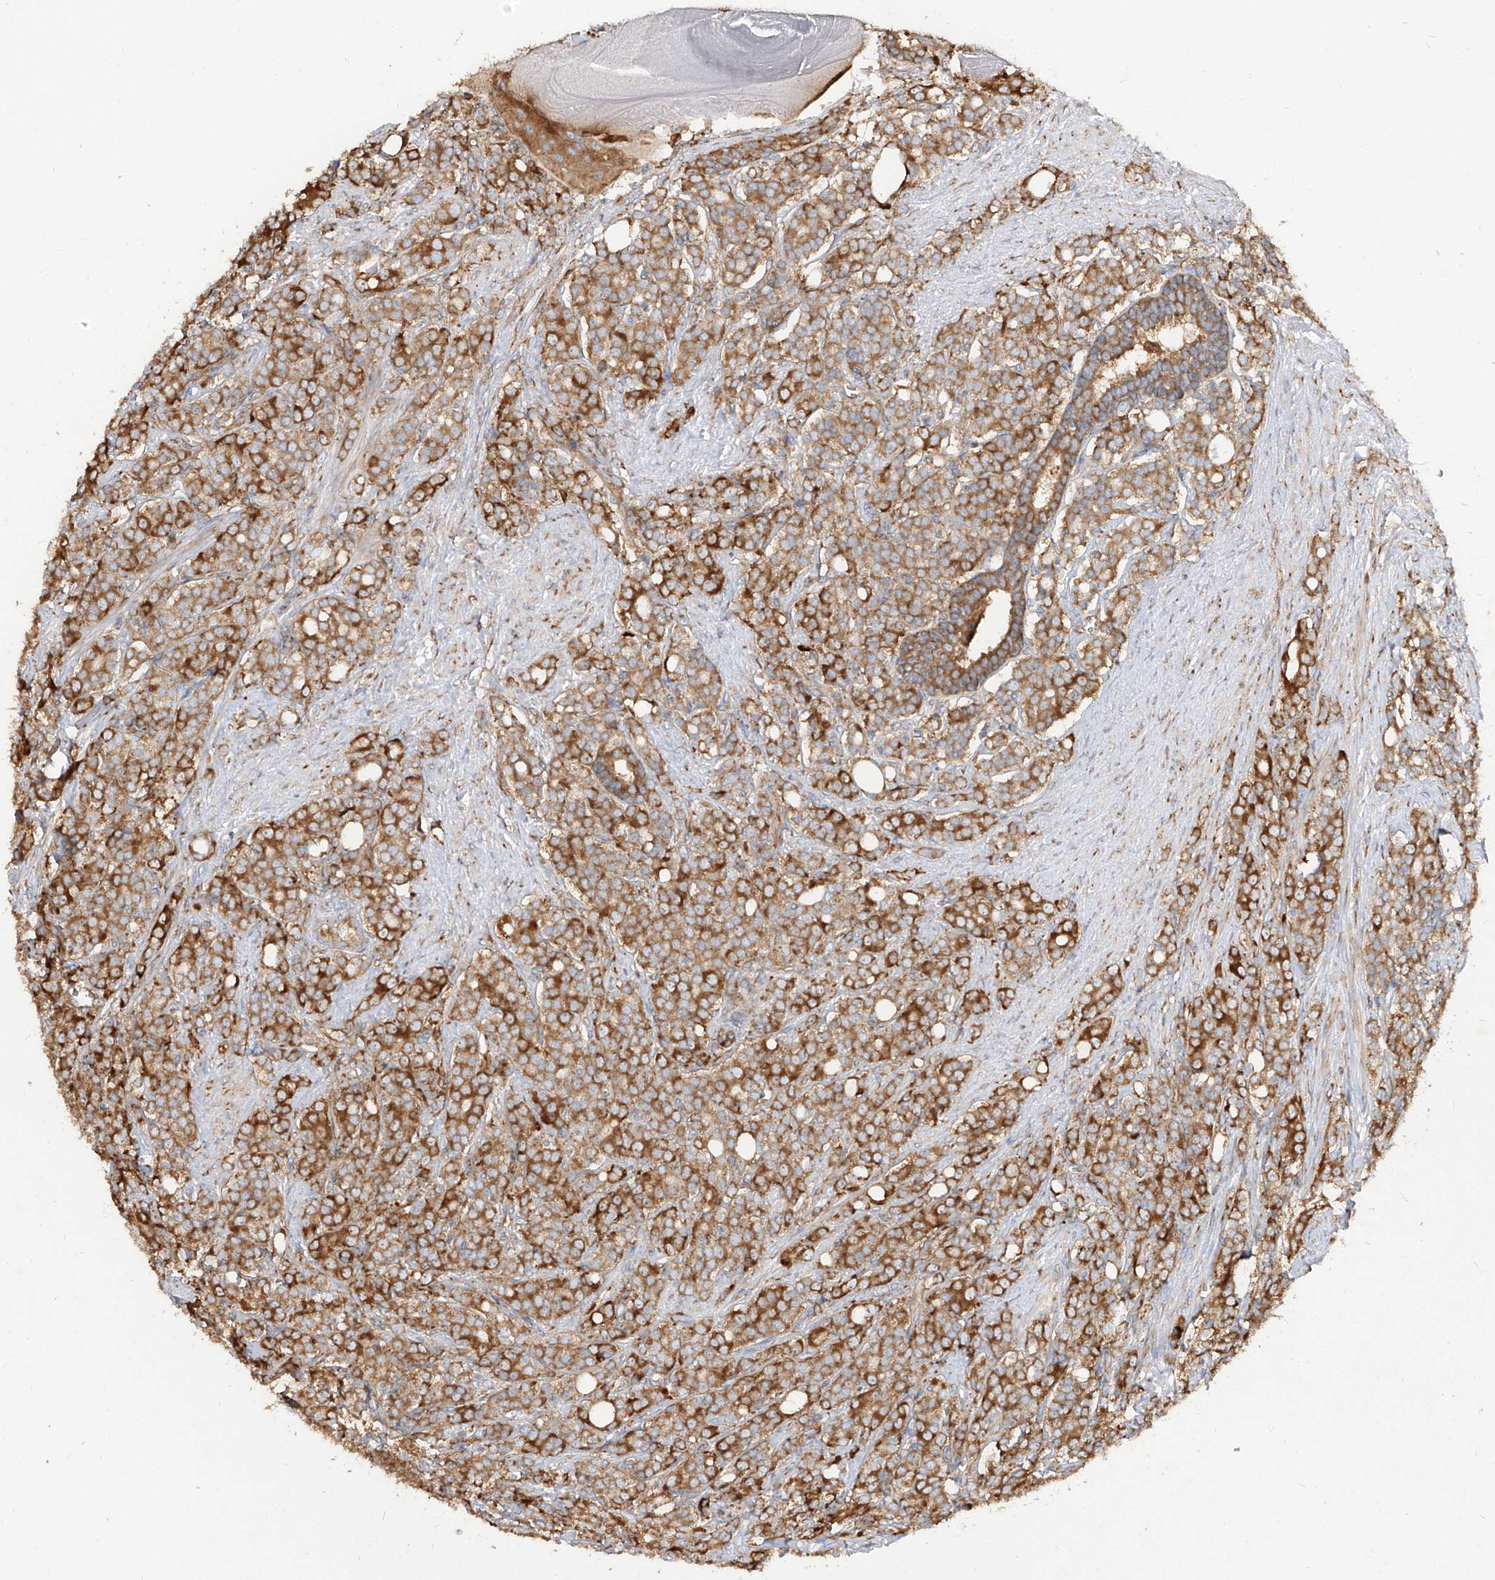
{"staining": {"intensity": "strong", "quantity": ">75%", "location": "cytoplasmic/membranous"}, "tissue": "prostate cancer", "cell_type": "Tumor cells", "image_type": "cancer", "snomed": [{"axis": "morphology", "description": "Adenocarcinoma, High grade"}, {"axis": "topography", "description": "Prostate"}], "caption": "A photomicrograph of human prostate cancer (adenocarcinoma (high-grade)) stained for a protein displays strong cytoplasmic/membranous brown staining in tumor cells.", "gene": "RPS25", "patient": {"sex": "male", "age": 62}}